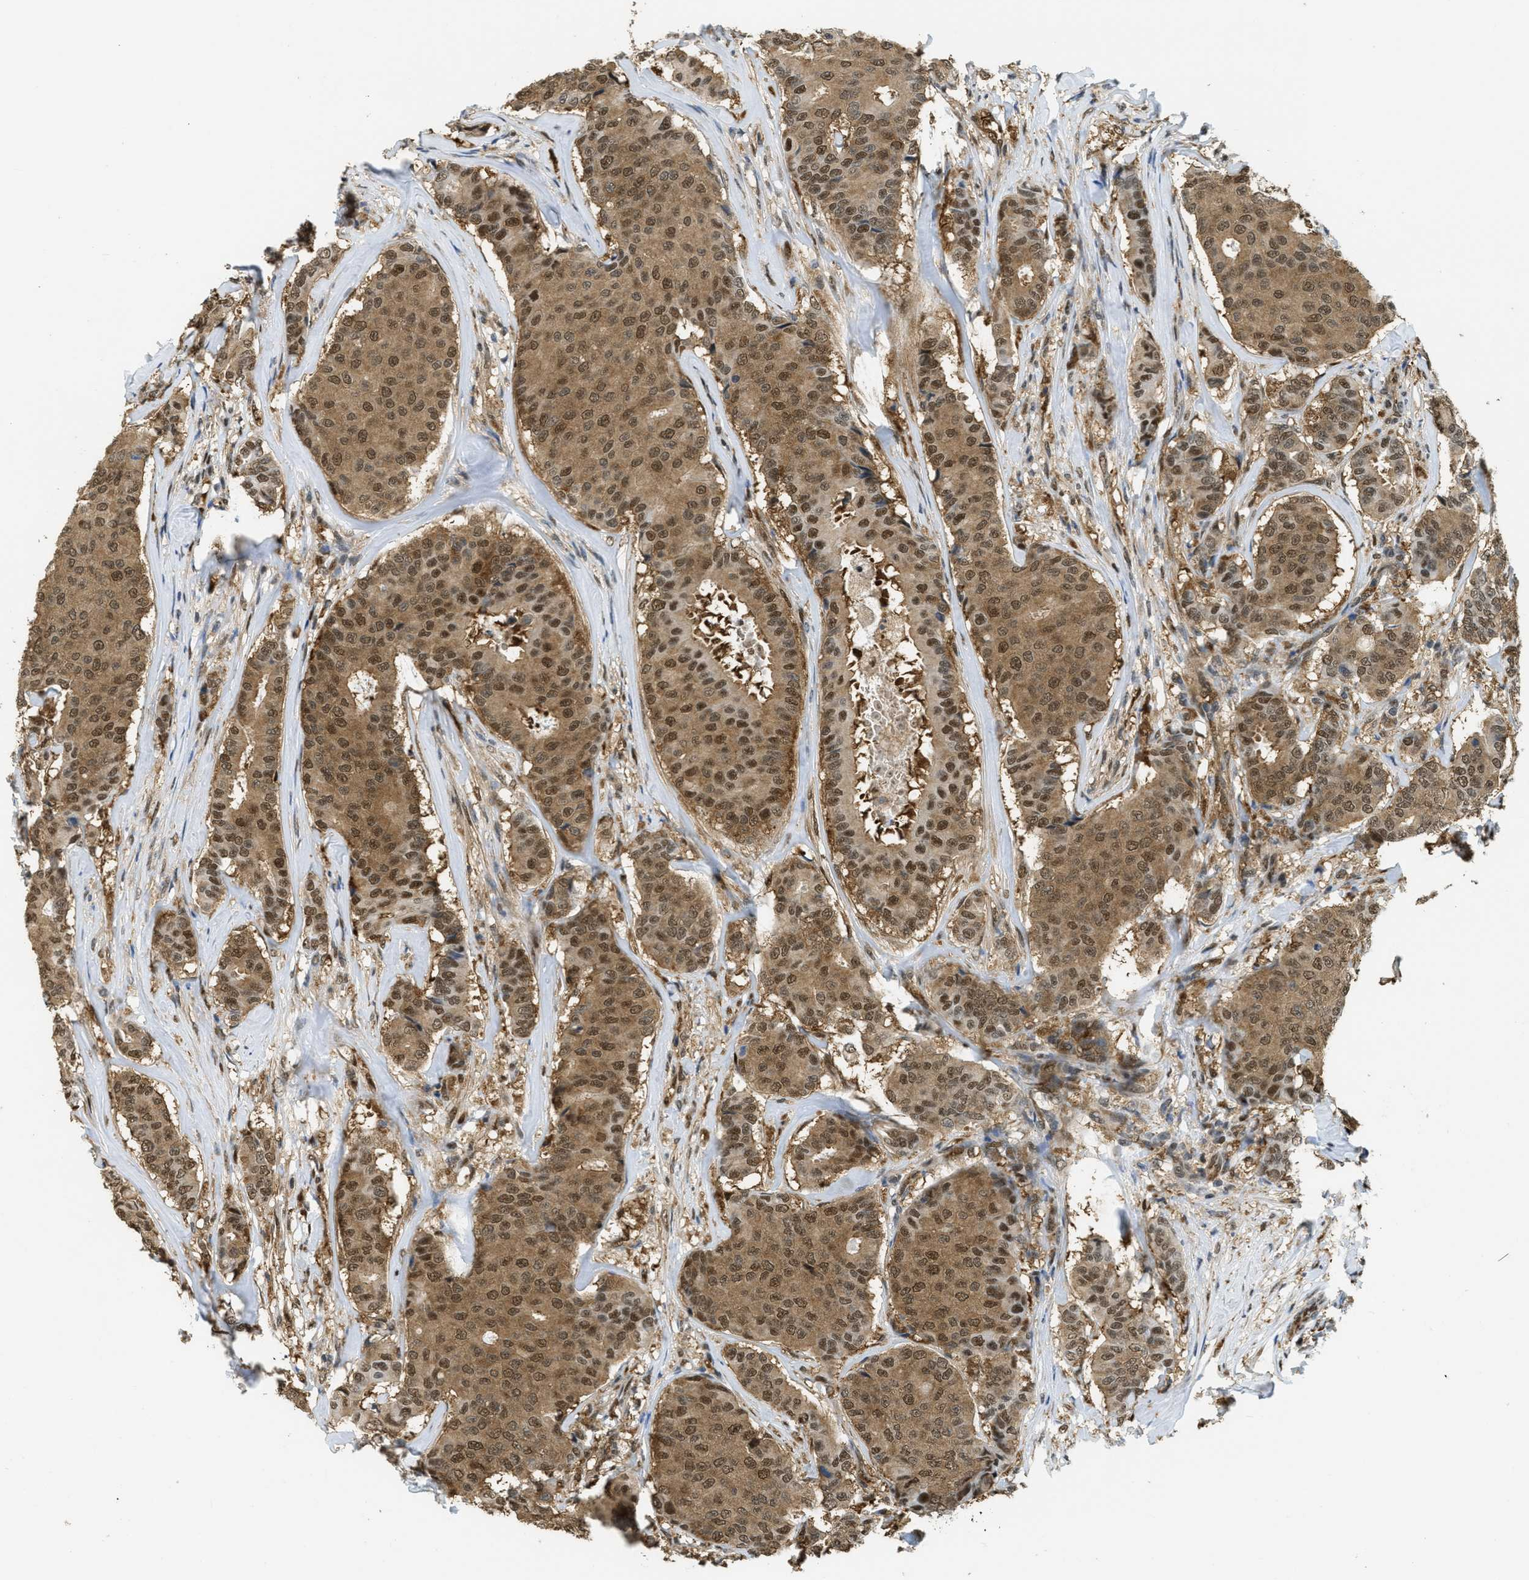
{"staining": {"intensity": "moderate", "quantity": ">75%", "location": "cytoplasmic/membranous,nuclear"}, "tissue": "breast cancer", "cell_type": "Tumor cells", "image_type": "cancer", "snomed": [{"axis": "morphology", "description": "Duct carcinoma"}, {"axis": "topography", "description": "Breast"}], "caption": "Breast intraductal carcinoma was stained to show a protein in brown. There is medium levels of moderate cytoplasmic/membranous and nuclear expression in about >75% of tumor cells.", "gene": "PSMC5", "patient": {"sex": "female", "age": 75}}